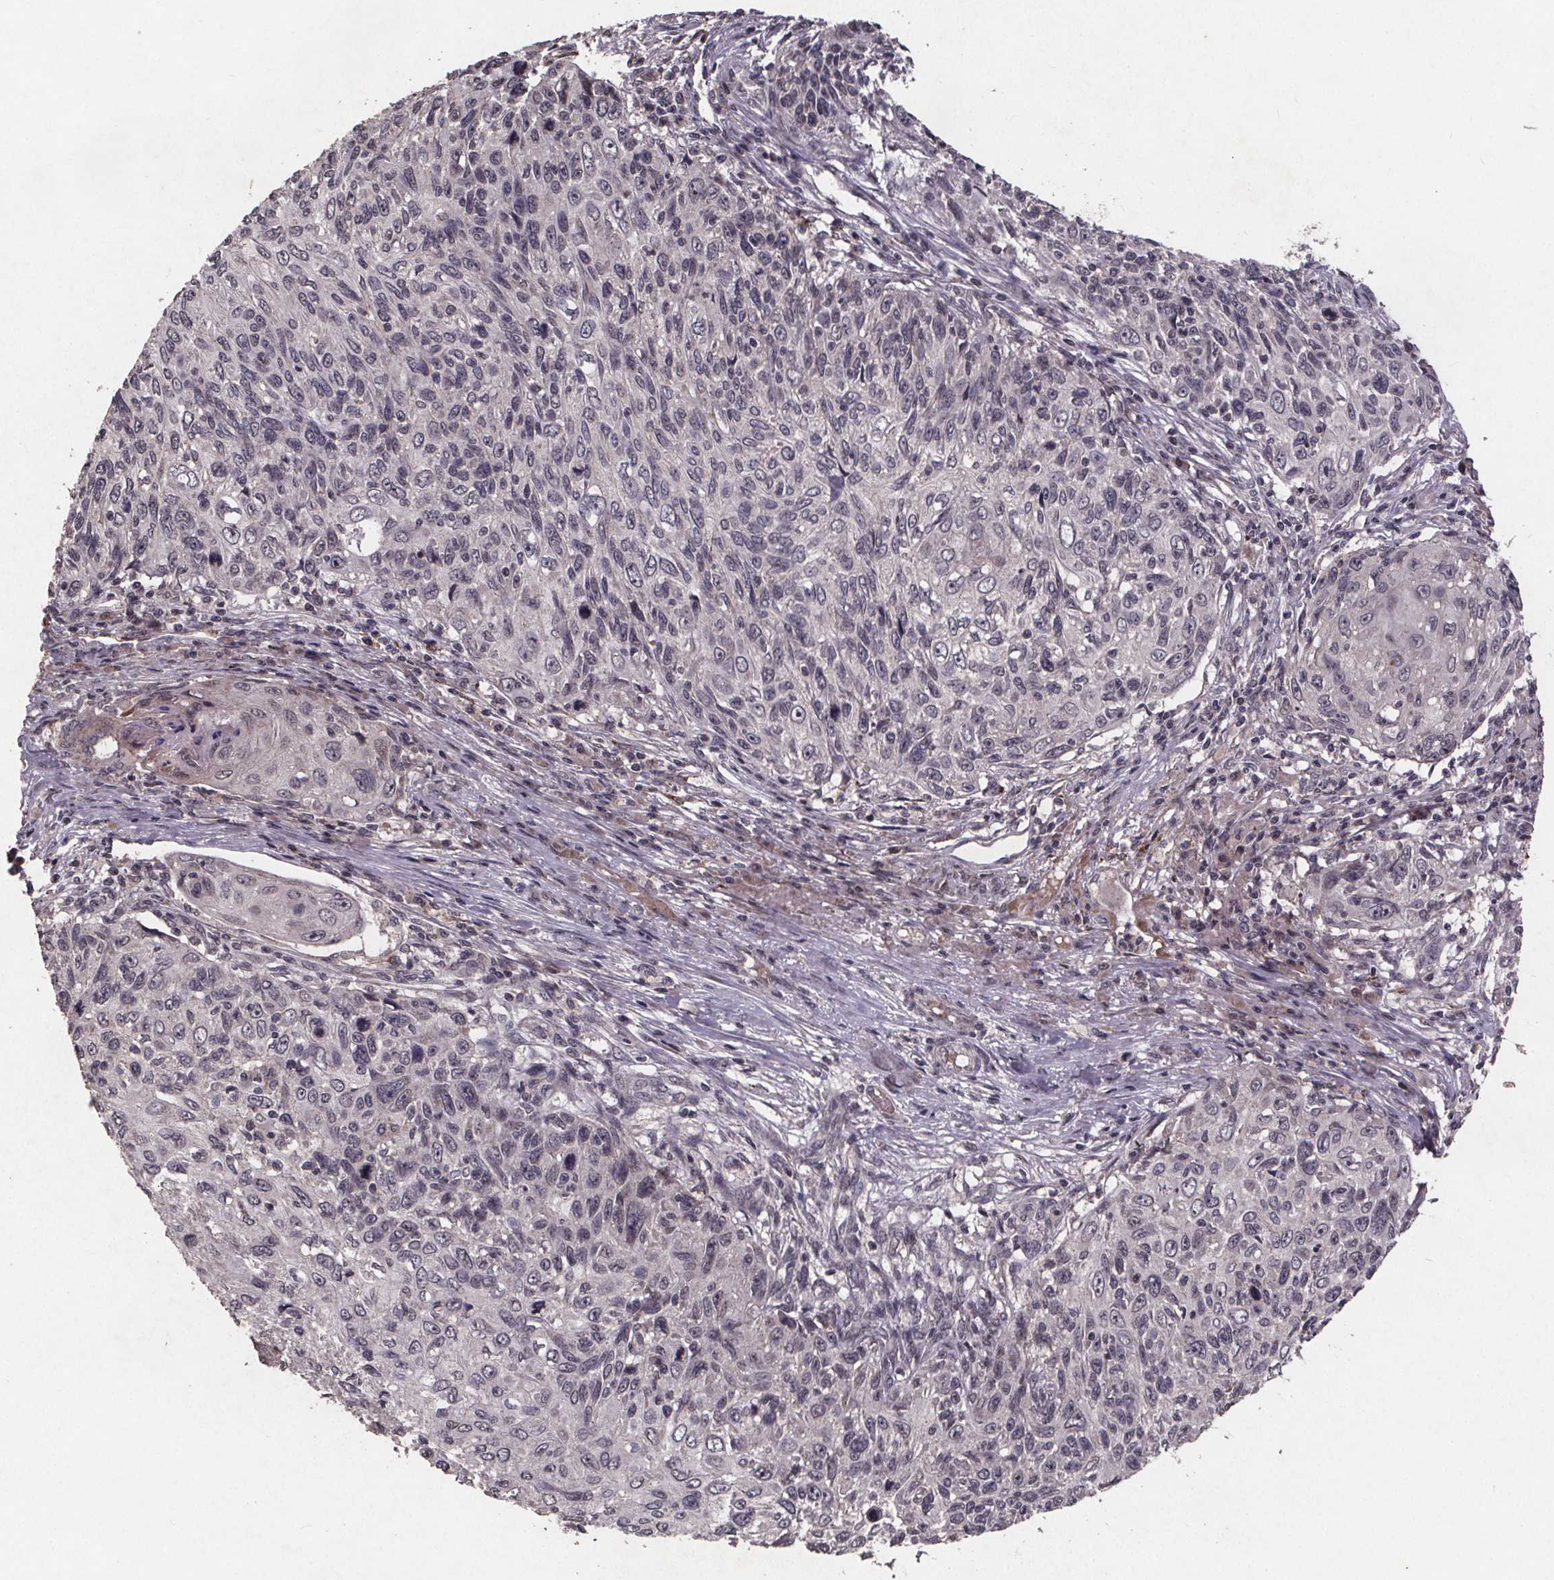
{"staining": {"intensity": "negative", "quantity": "none", "location": "none"}, "tissue": "skin cancer", "cell_type": "Tumor cells", "image_type": "cancer", "snomed": [{"axis": "morphology", "description": "Squamous cell carcinoma, NOS"}, {"axis": "topography", "description": "Skin"}], "caption": "Tumor cells show no significant staining in skin cancer.", "gene": "GPX3", "patient": {"sex": "male", "age": 92}}